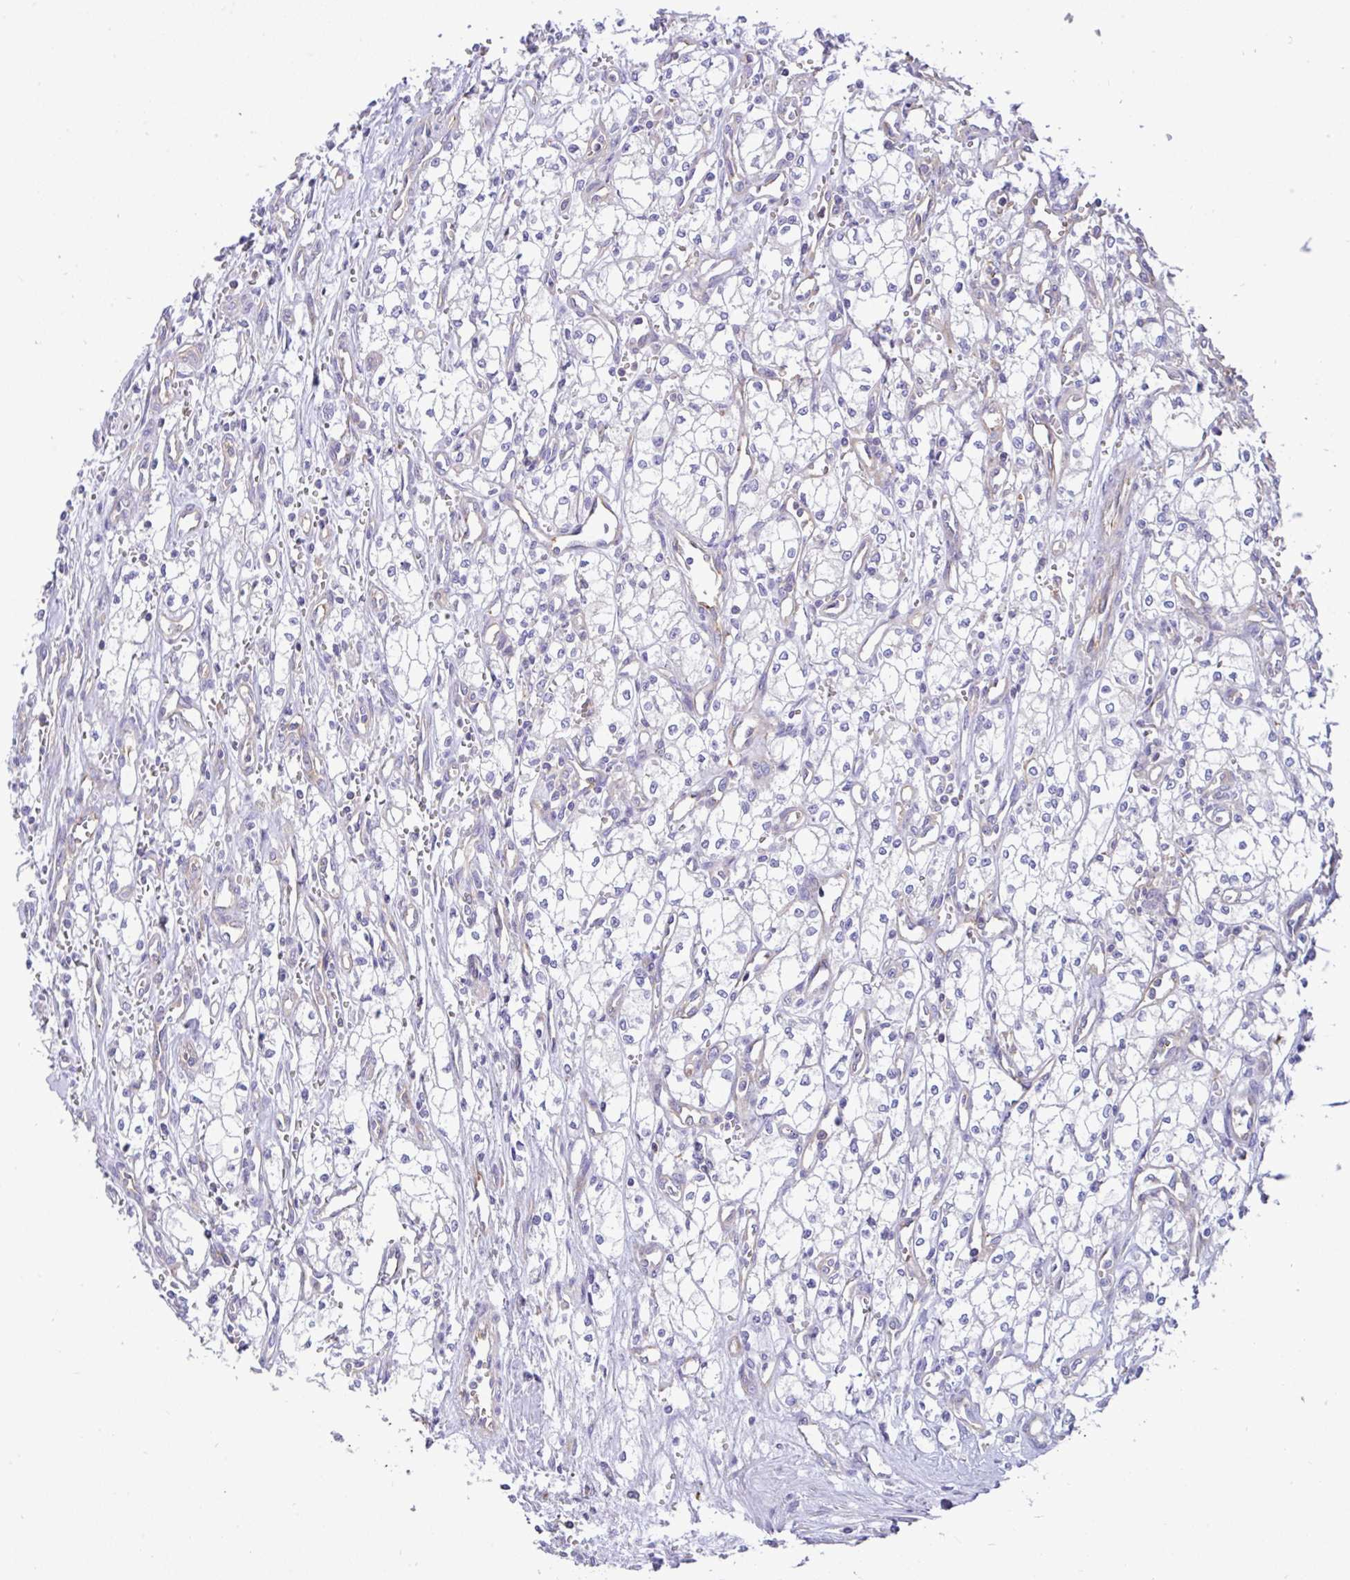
{"staining": {"intensity": "negative", "quantity": "none", "location": "none"}, "tissue": "renal cancer", "cell_type": "Tumor cells", "image_type": "cancer", "snomed": [{"axis": "morphology", "description": "Adenocarcinoma, NOS"}, {"axis": "topography", "description": "Kidney"}], "caption": "Immunohistochemistry (IHC) histopathology image of human adenocarcinoma (renal) stained for a protein (brown), which reveals no positivity in tumor cells.", "gene": "GFPT2", "patient": {"sex": "male", "age": 59}}